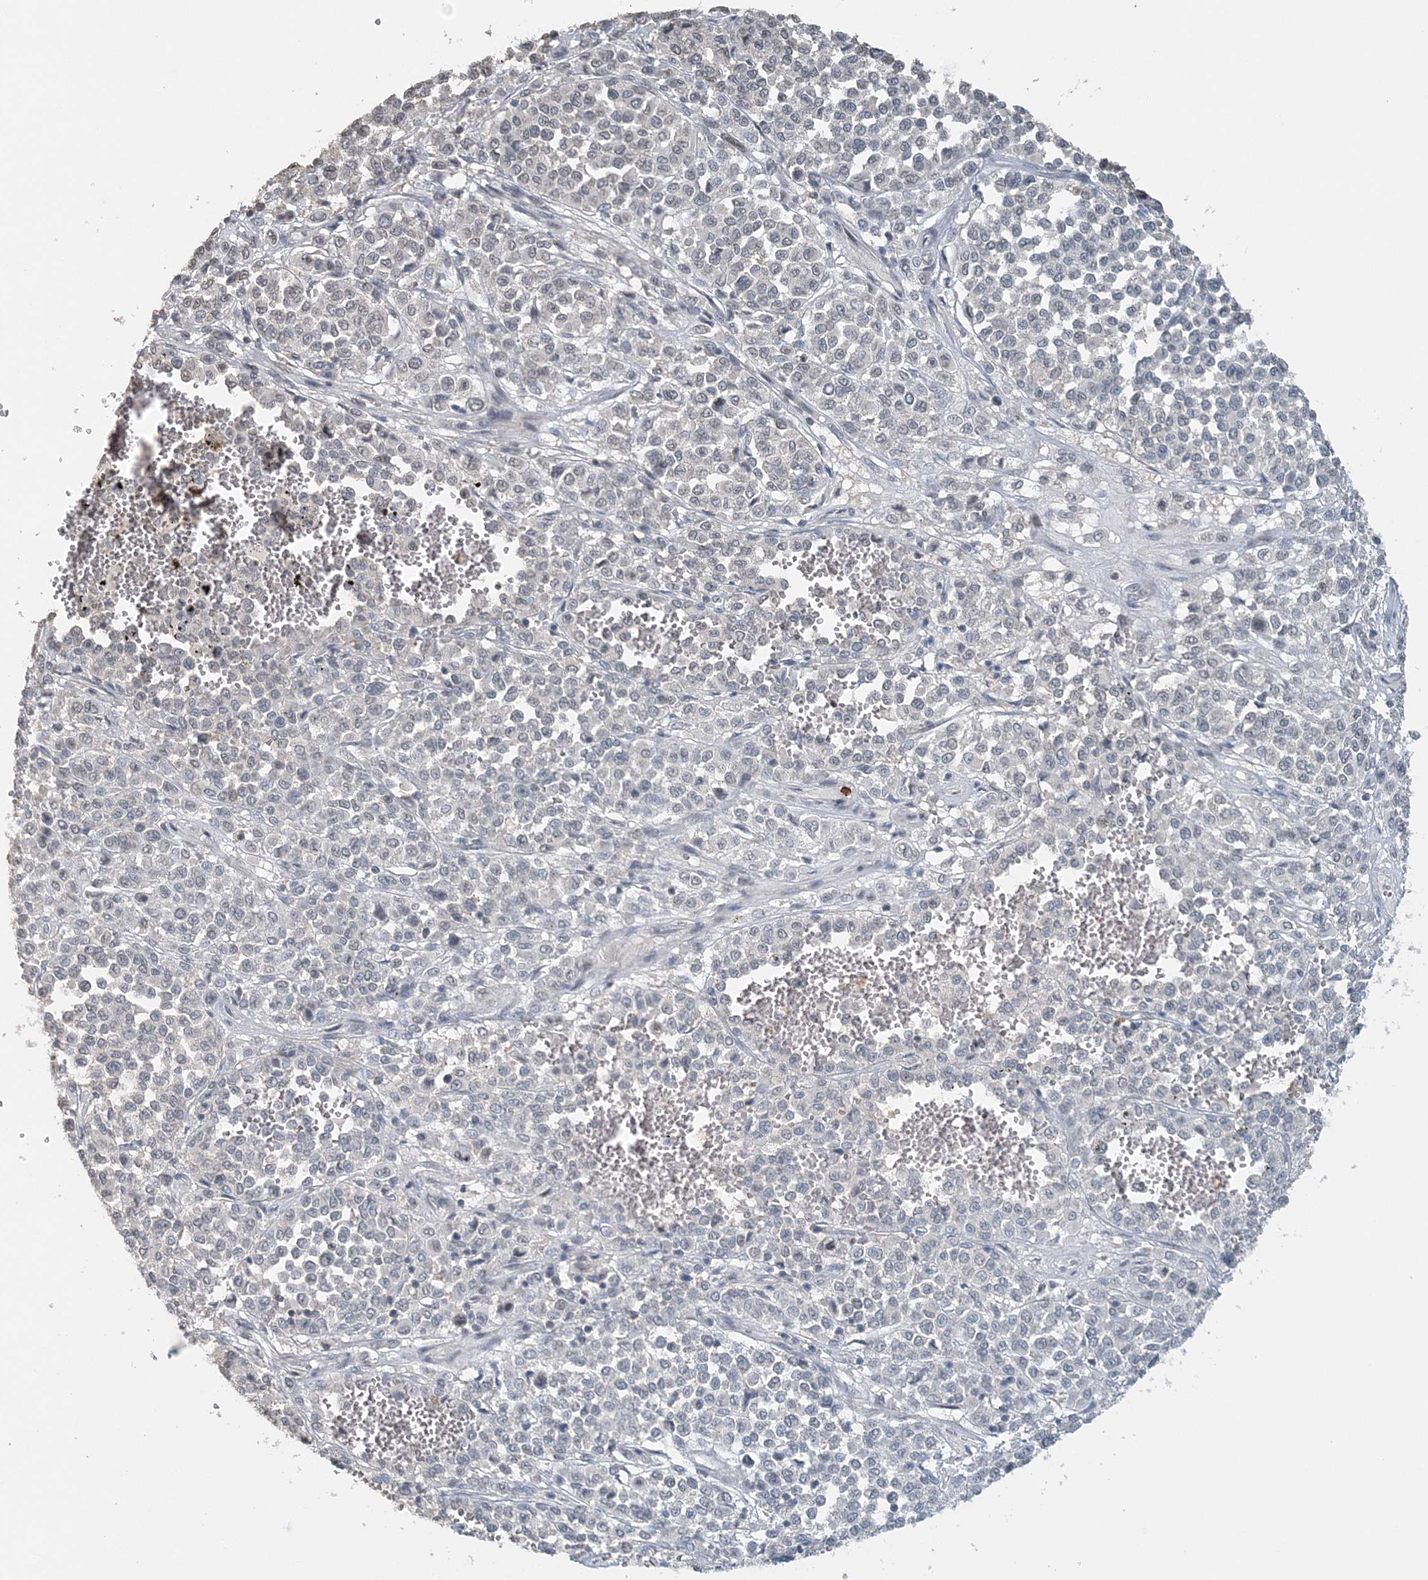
{"staining": {"intensity": "negative", "quantity": "none", "location": "none"}, "tissue": "melanoma", "cell_type": "Tumor cells", "image_type": "cancer", "snomed": [{"axis": "morphology", "description": "Malignant melanoma, Metastatic site"}, {"axis": "topography", "description": "Pancreas"}], "caption": "IHC micrograph of neoplastic tissue: human melanoma stained with DAB (3,3'-diaminobenzidine) demonstrates no significant protein expression in tumor cells.", "gene": "FAM110A", "patient": {"sex": "female", "age": 30}}